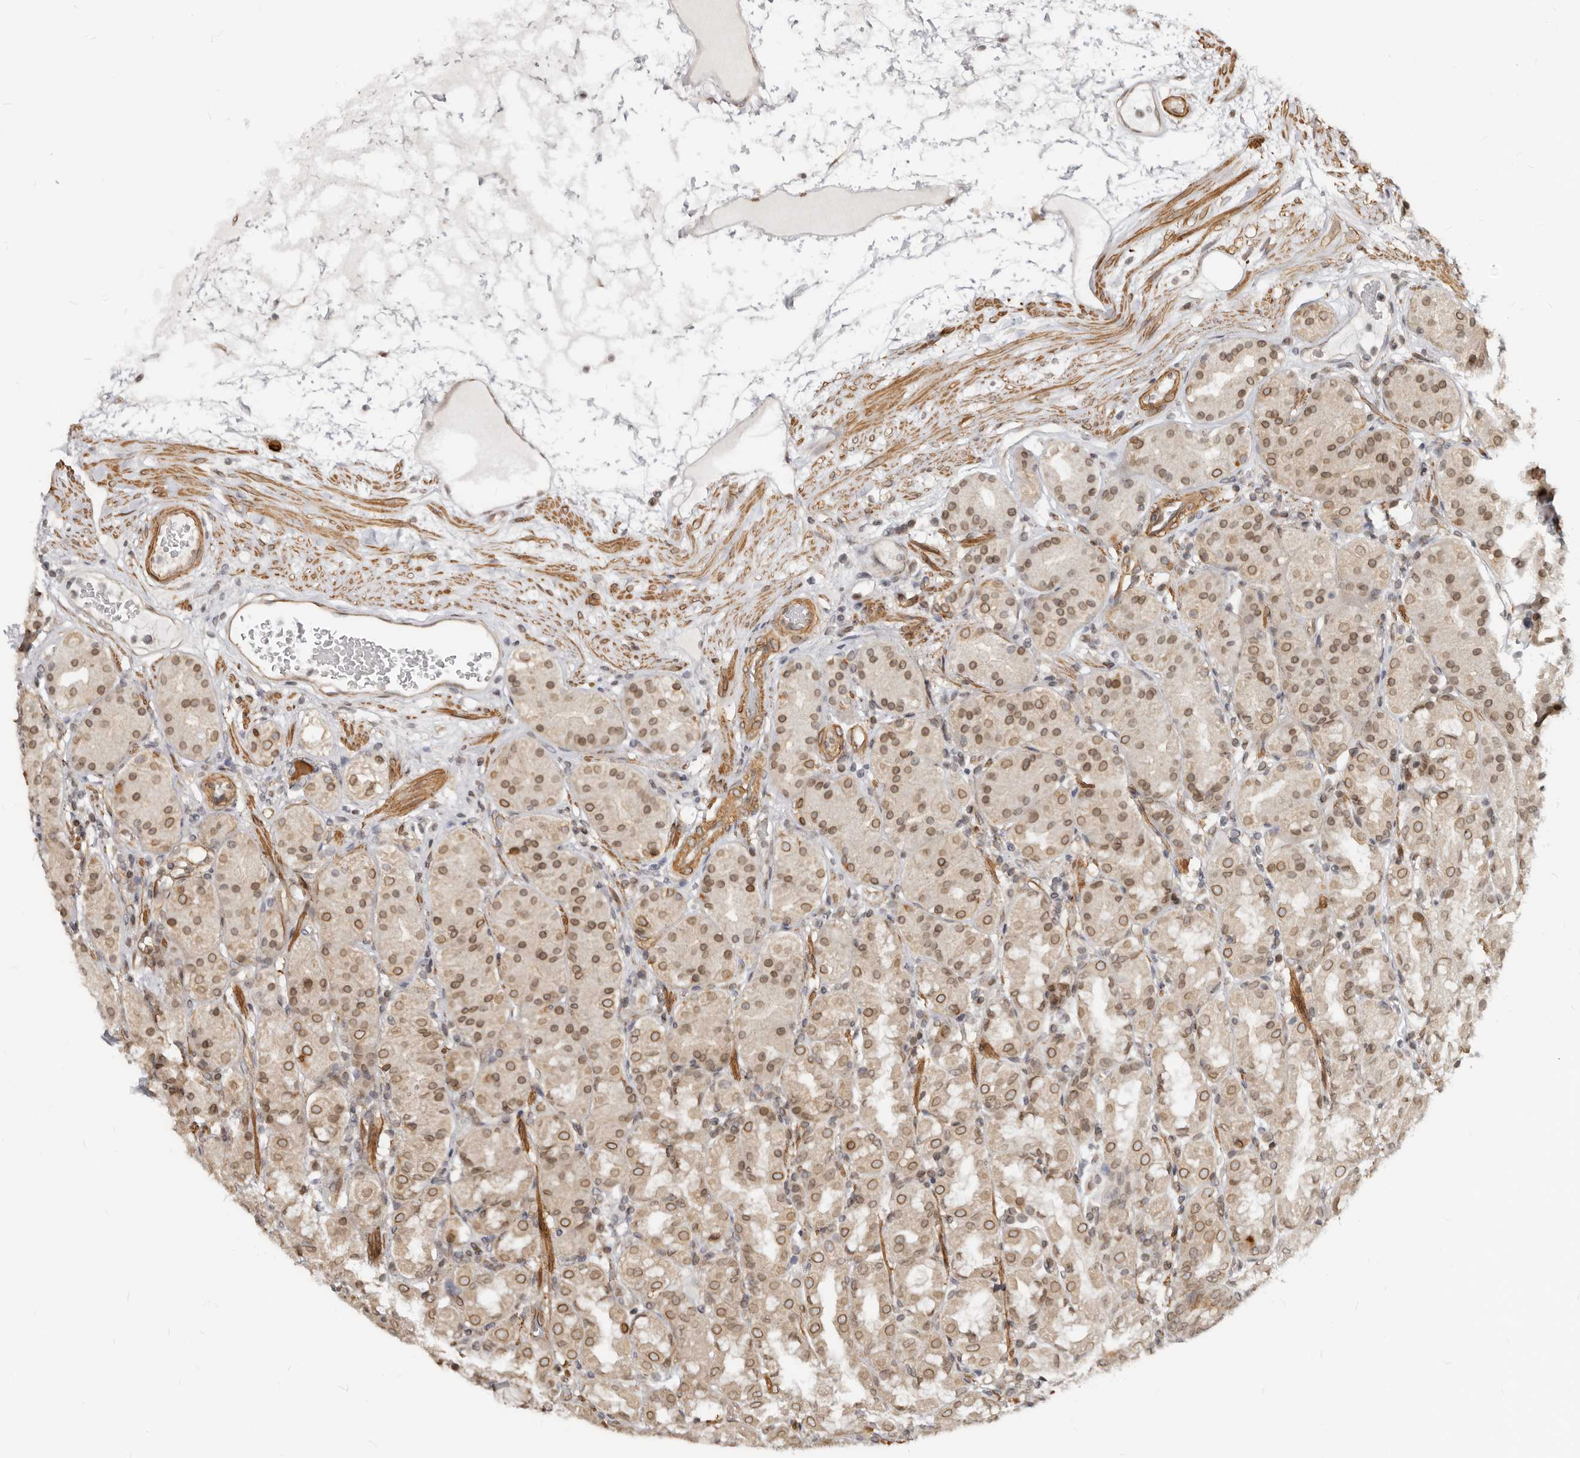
{"staining": {"intensity": "moderate", "quantity": ">75%", "location": "cytoplasmic/membranous,nuclear"}, "tissue": "stomach", "cell_type": "Glandular cells", "image_type": "normal", "snomed": [{"axis": "morphology", "description": "Normal tissue, NOS"}, {"axis": "topography", "description": "Stomach, lower"}], "caption": "Human stomach stained for a protein (brown) displays moderate cytoplasmic/membranous,nuclear positive positivity in about >75% of glandular cells.", "gene": "NUP153", "patient": {"sex": "female", "age": 56}}